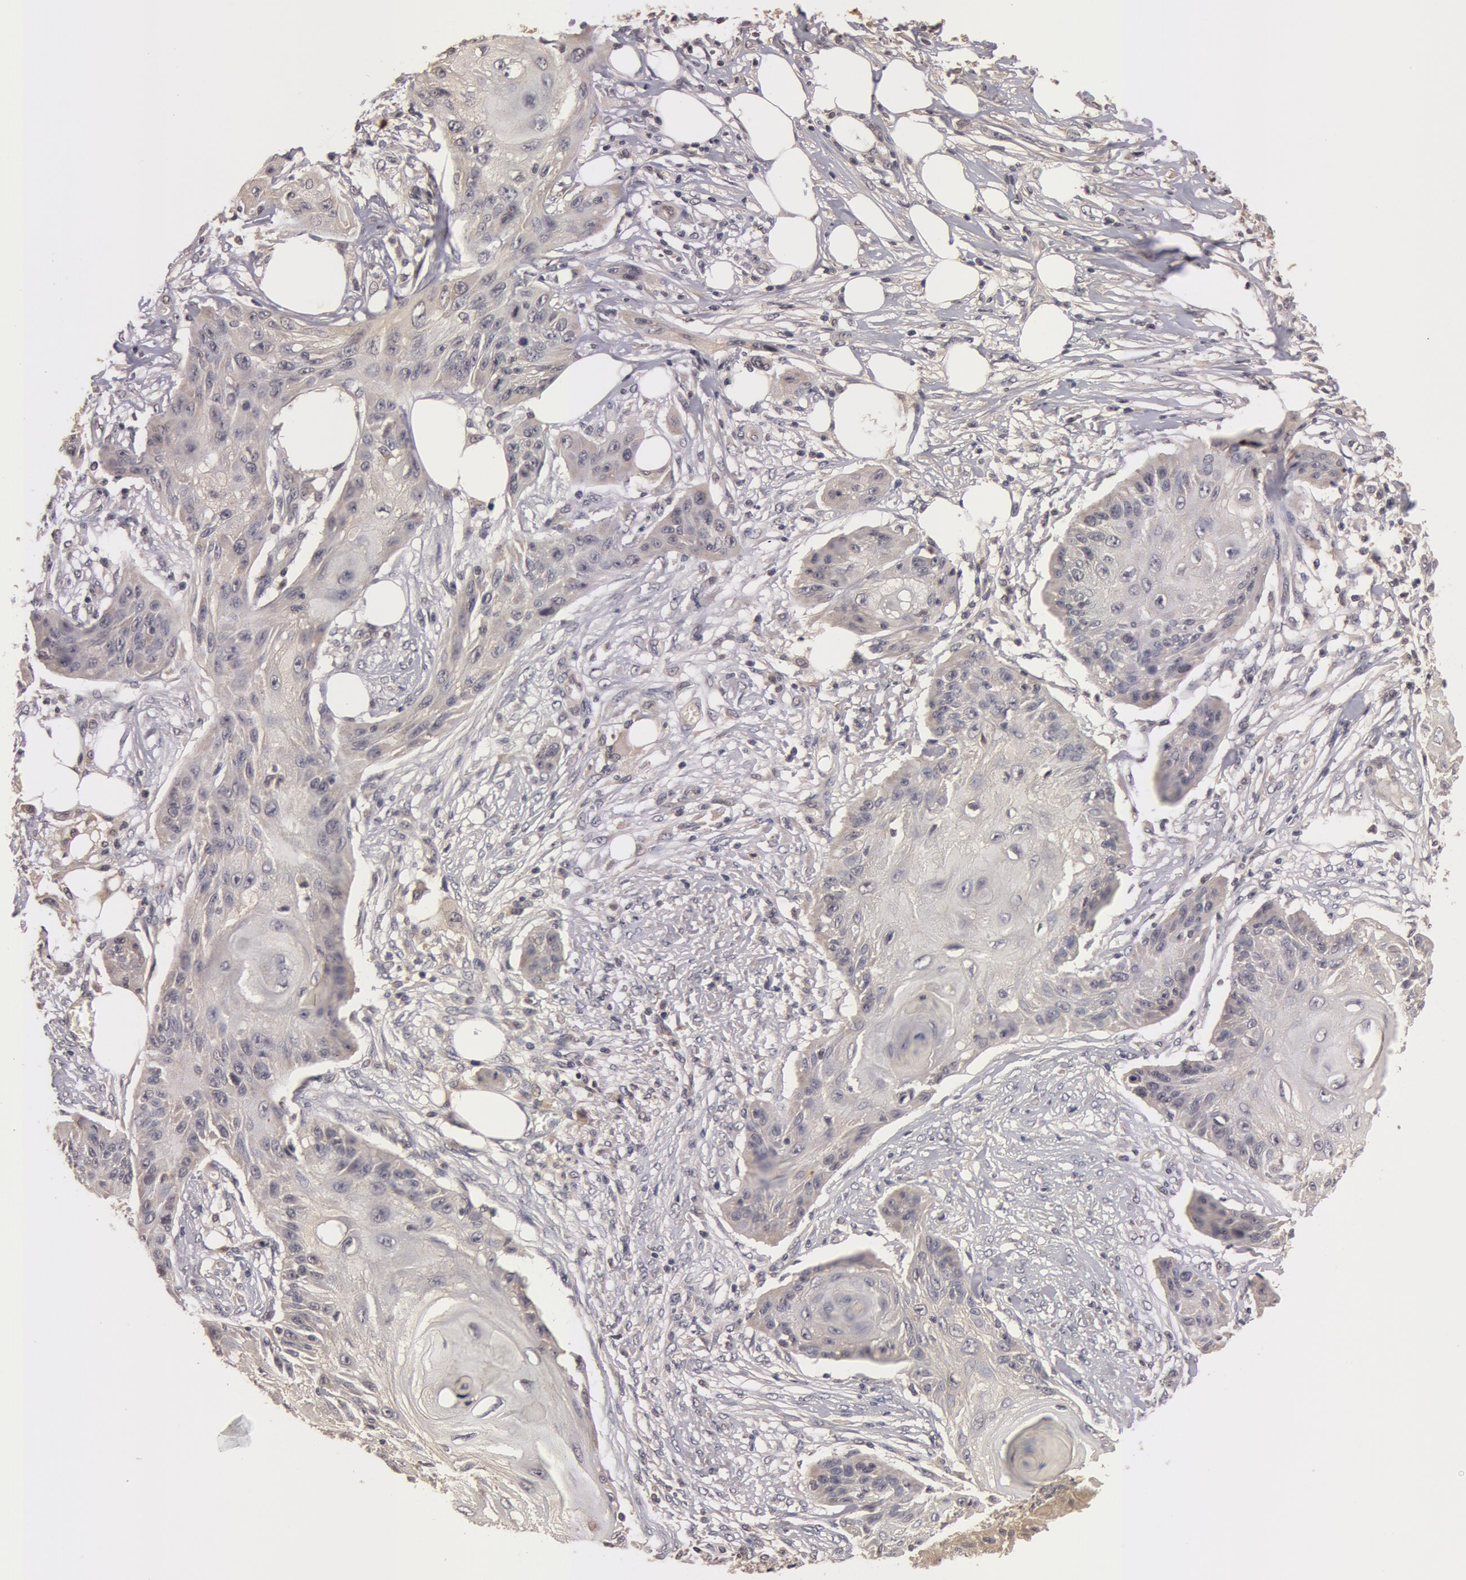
{"staining": {"intensity": "weak", "quantity": ">75%", "location": "cytoplasmic/membranous"}, "tissue": "skin cancer", "cell_type": "Tumor cells", "image_type": "cancer", "snomed": [{"axis": "morphology", "description": "Squamous cell carcinoma, NOS"}, {"axis": "topography", "description": "Skin"}], "caption": "Immunohistochemical staining of squamous cell carcinoma (skin) displays weak cytoplasmic/membranous protein staining in about >75% of tumor cells. The staining is performed using DAB brown chromogen to label protein expression. The nuclei are counter-stained blue using hematoxylin.", "gene": "BCHE", "patient": {"sex": "female", "age": 88}}